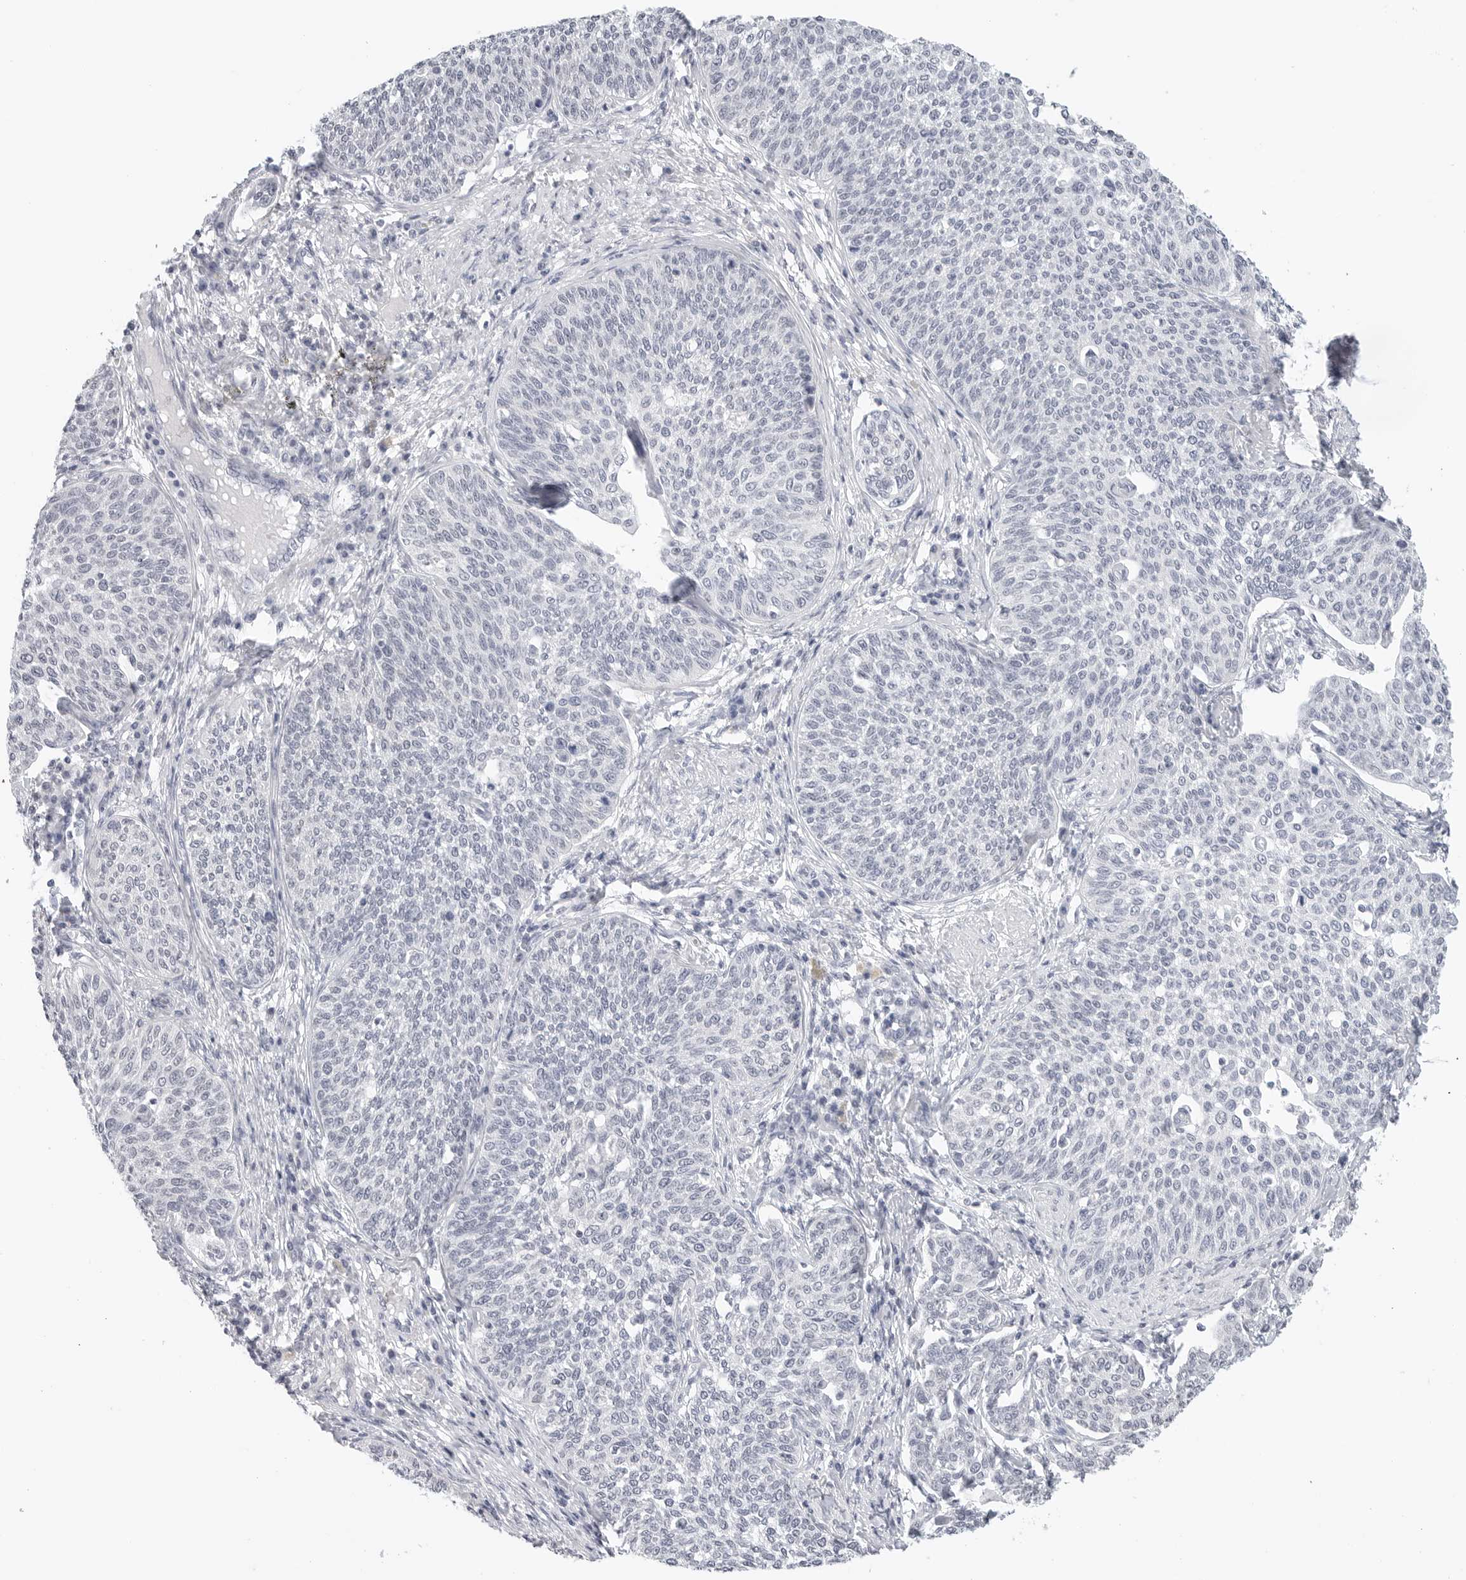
{"staining": {"intensity": "negative", "quantity": "none", "location": "none"}, "tissue": "cervical cancer", "cell_type": "Tumor cells", "image_type": "cancer", "snomed": [{"axis": "morphology", "description": "Squamous cell carcinoma, NOS"}, {"axis": "topography", "description": "Cervix"}], "caption": "Immunohistochemistry micrograph of neoplastic tissue: human squamous cell carcinoma (cervical) stained with DAB (3,3'-diaminobenzidine) displays no significant protein expression in tumor cells.", "gene": "TSEN2", "patient": {"sex": "female", "age": 34}}